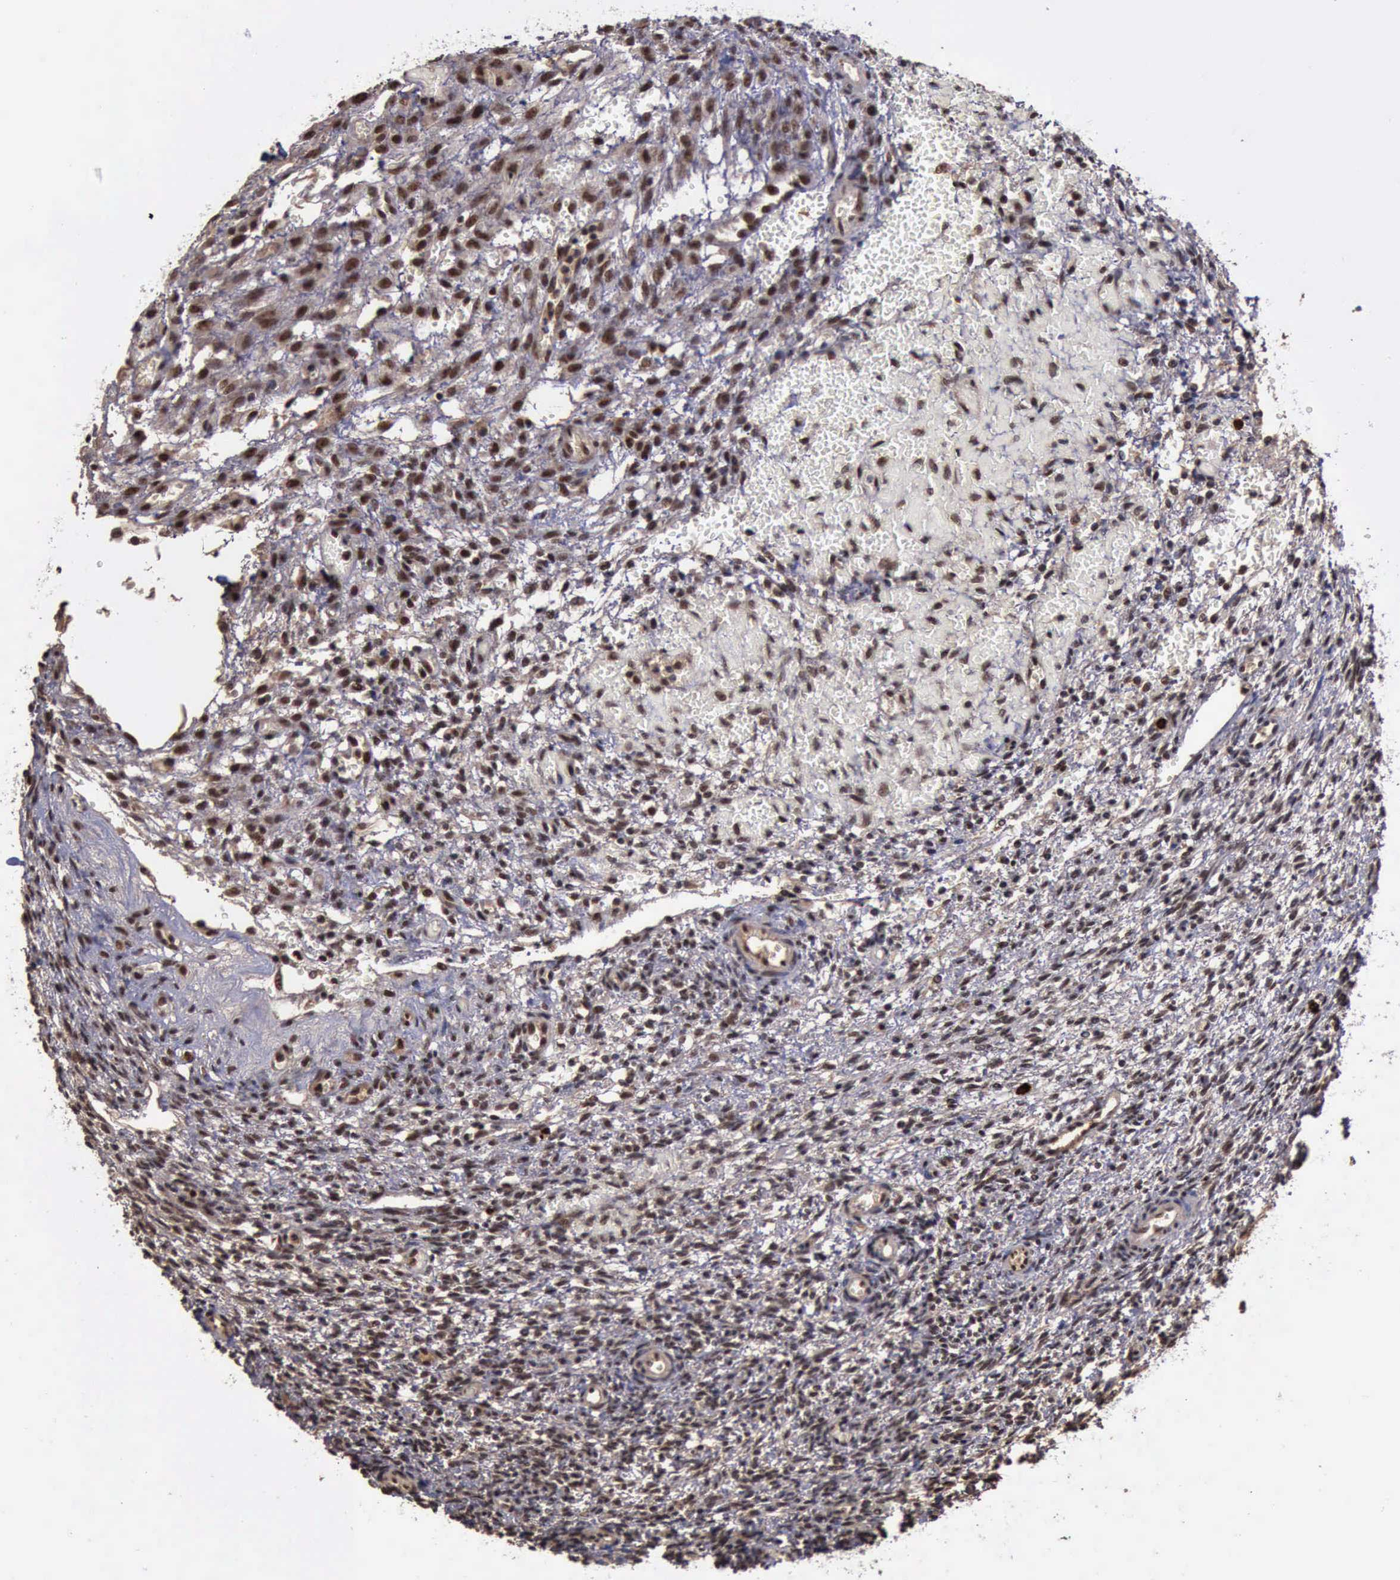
{"staining": {"intensity": "strong", "quantity": ">75%", "location": "cytoplasmic/membranous,nuclear"}, "tissue": "ovary", "cell_type": "Follicle cells", "image_type": "normal", "snomed": [{"axis": "morphology", "description": "Normal tissue, NOS"}, {"axis": "topography", "description": "Ovary"}], "caption": "This histopathology image shows immunohistochemistry (IHC) staining of unremarkable human ovary, with high strong cytoplasmic/membranous,nuclear positivity in approximately >75% of follicle cells.", "gene": "TRMT2A", "patient": {"sex": "female", "age": 39}}